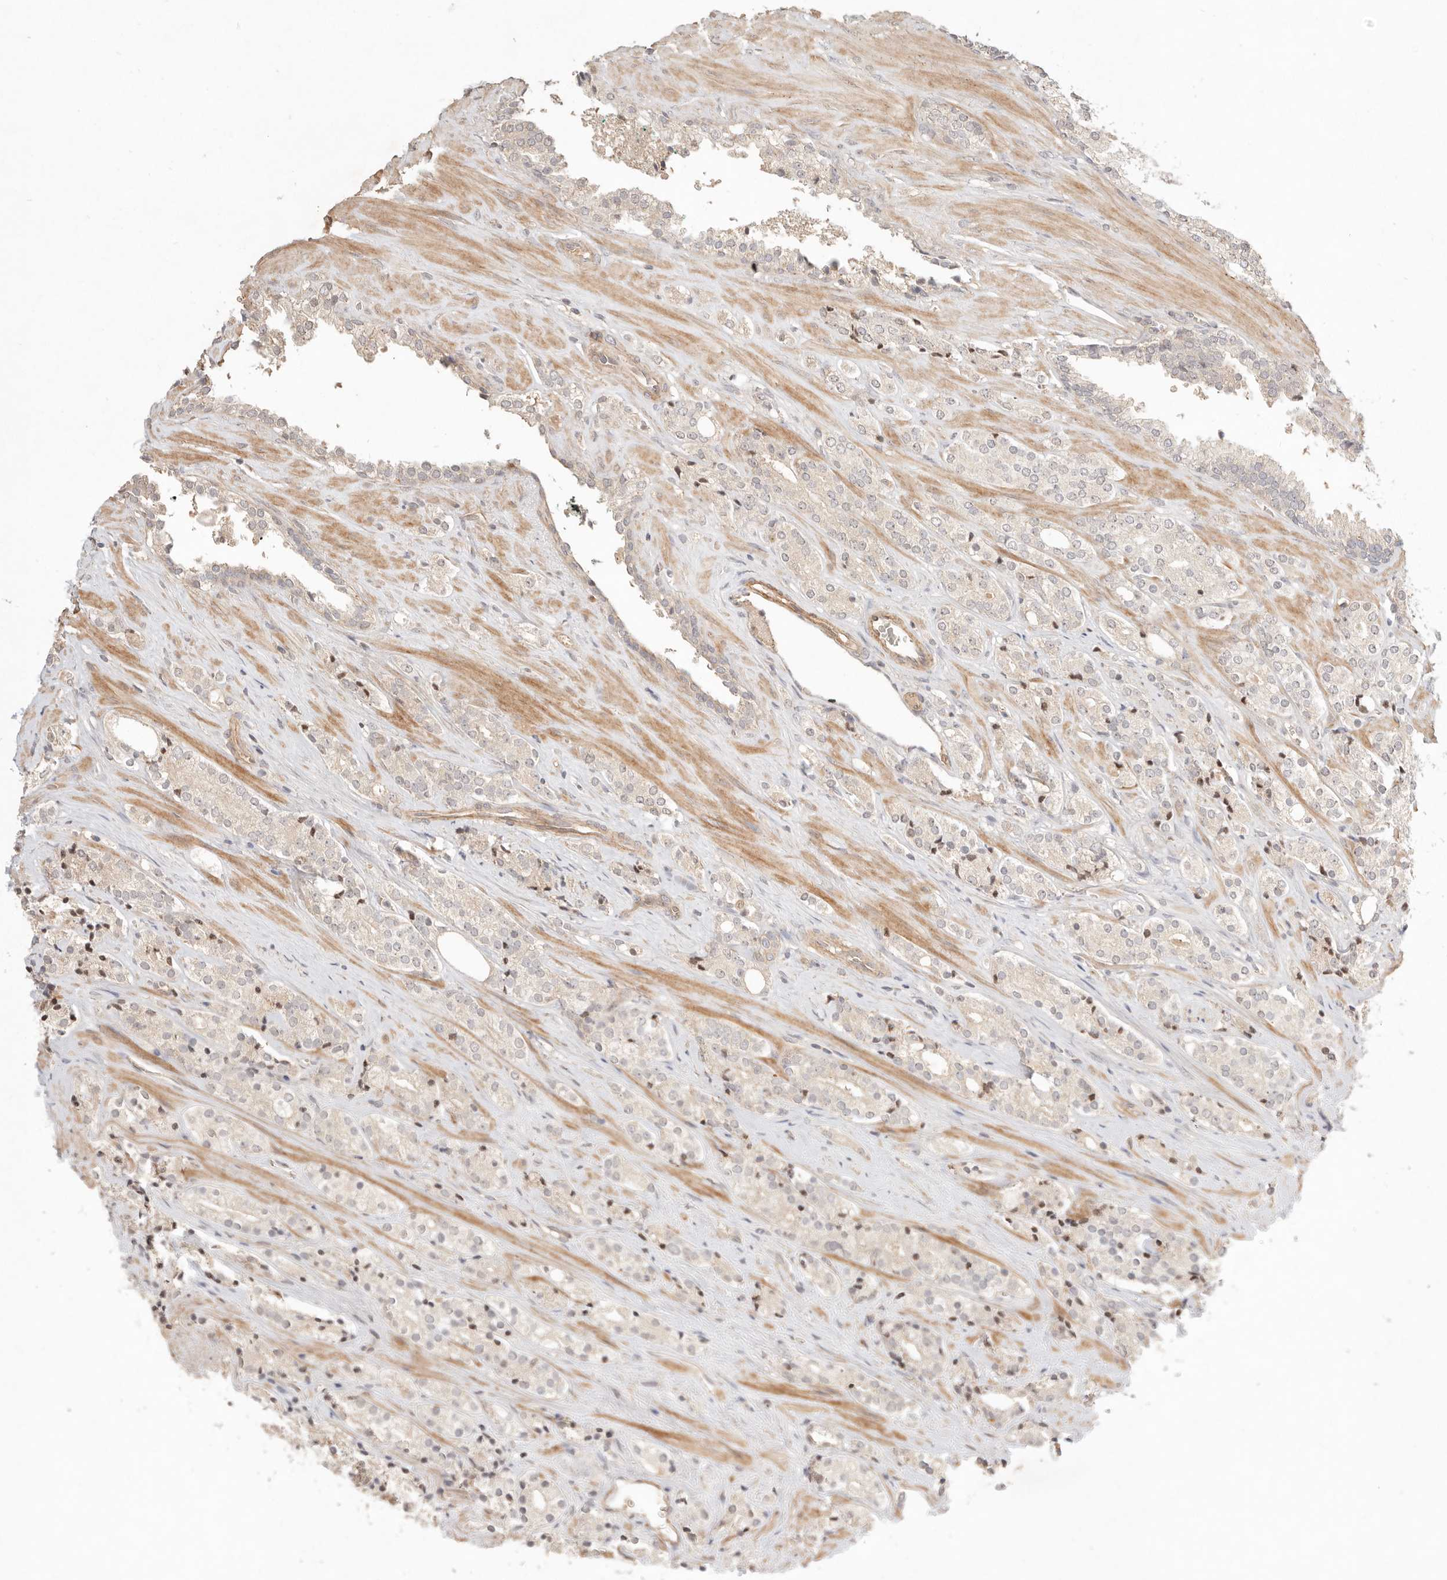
{"staining": {"intensity": "weak", "quantity": ">75%", "location": "nuclear"}, "tissue": "prostate cancer", "cell_type": "Tumor cells", "image_type": "cancer", "snomed": [{"axis": "morphology", "description": "Adenocarcinoma, High grade"}, {"axis": "topography", "description": "Prostate"}], "caption": "A low amount of weak nuclear staining is identified in about >75% of tumor cells in prostate cancer tissue.", "gene": "MEP1A", "patient": {"sex": "male", "age": 71}}